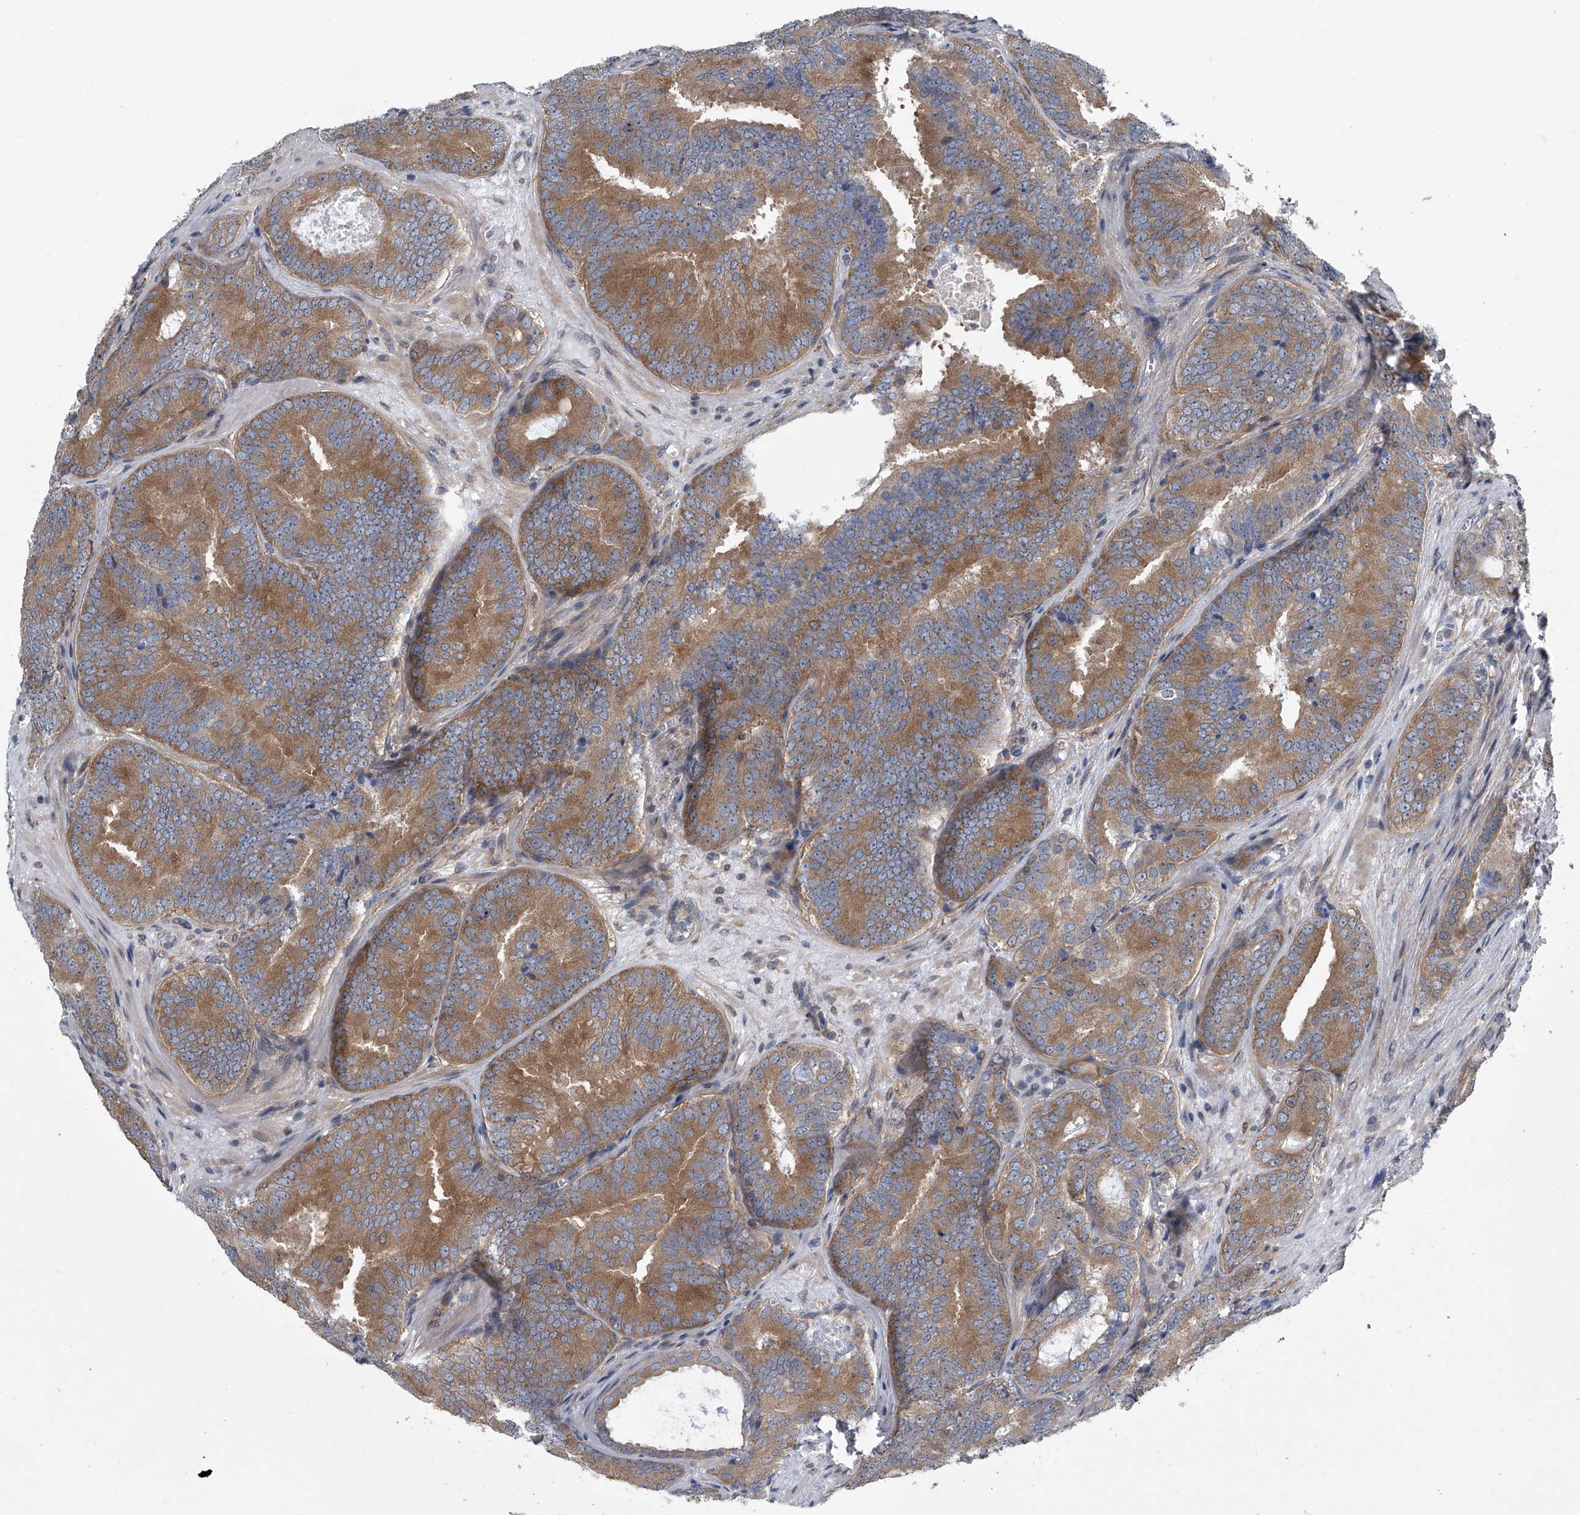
{"staining": {"intensity": "moderate", "quantity": ">75%", "location": "cytoplasmic/membranous"}, "tissue": "prostate cancer", "cell_type": "Tumor cells", "image_type": "cancer", "snomed": [{"axis": "morphology", "description": "Adenocarcinoma, High grade"}, {"axis": "topography", "description": "Prostate"}], "caption": "Tumor cells display medium levels of moderate cytoplasmic/membranous positivity in about >75% of cells in prostate cancer (adenocarcinoma (high-grade)).", "gene": "PPP2R5D", "patient": {"sex": "male", "age": 66}}